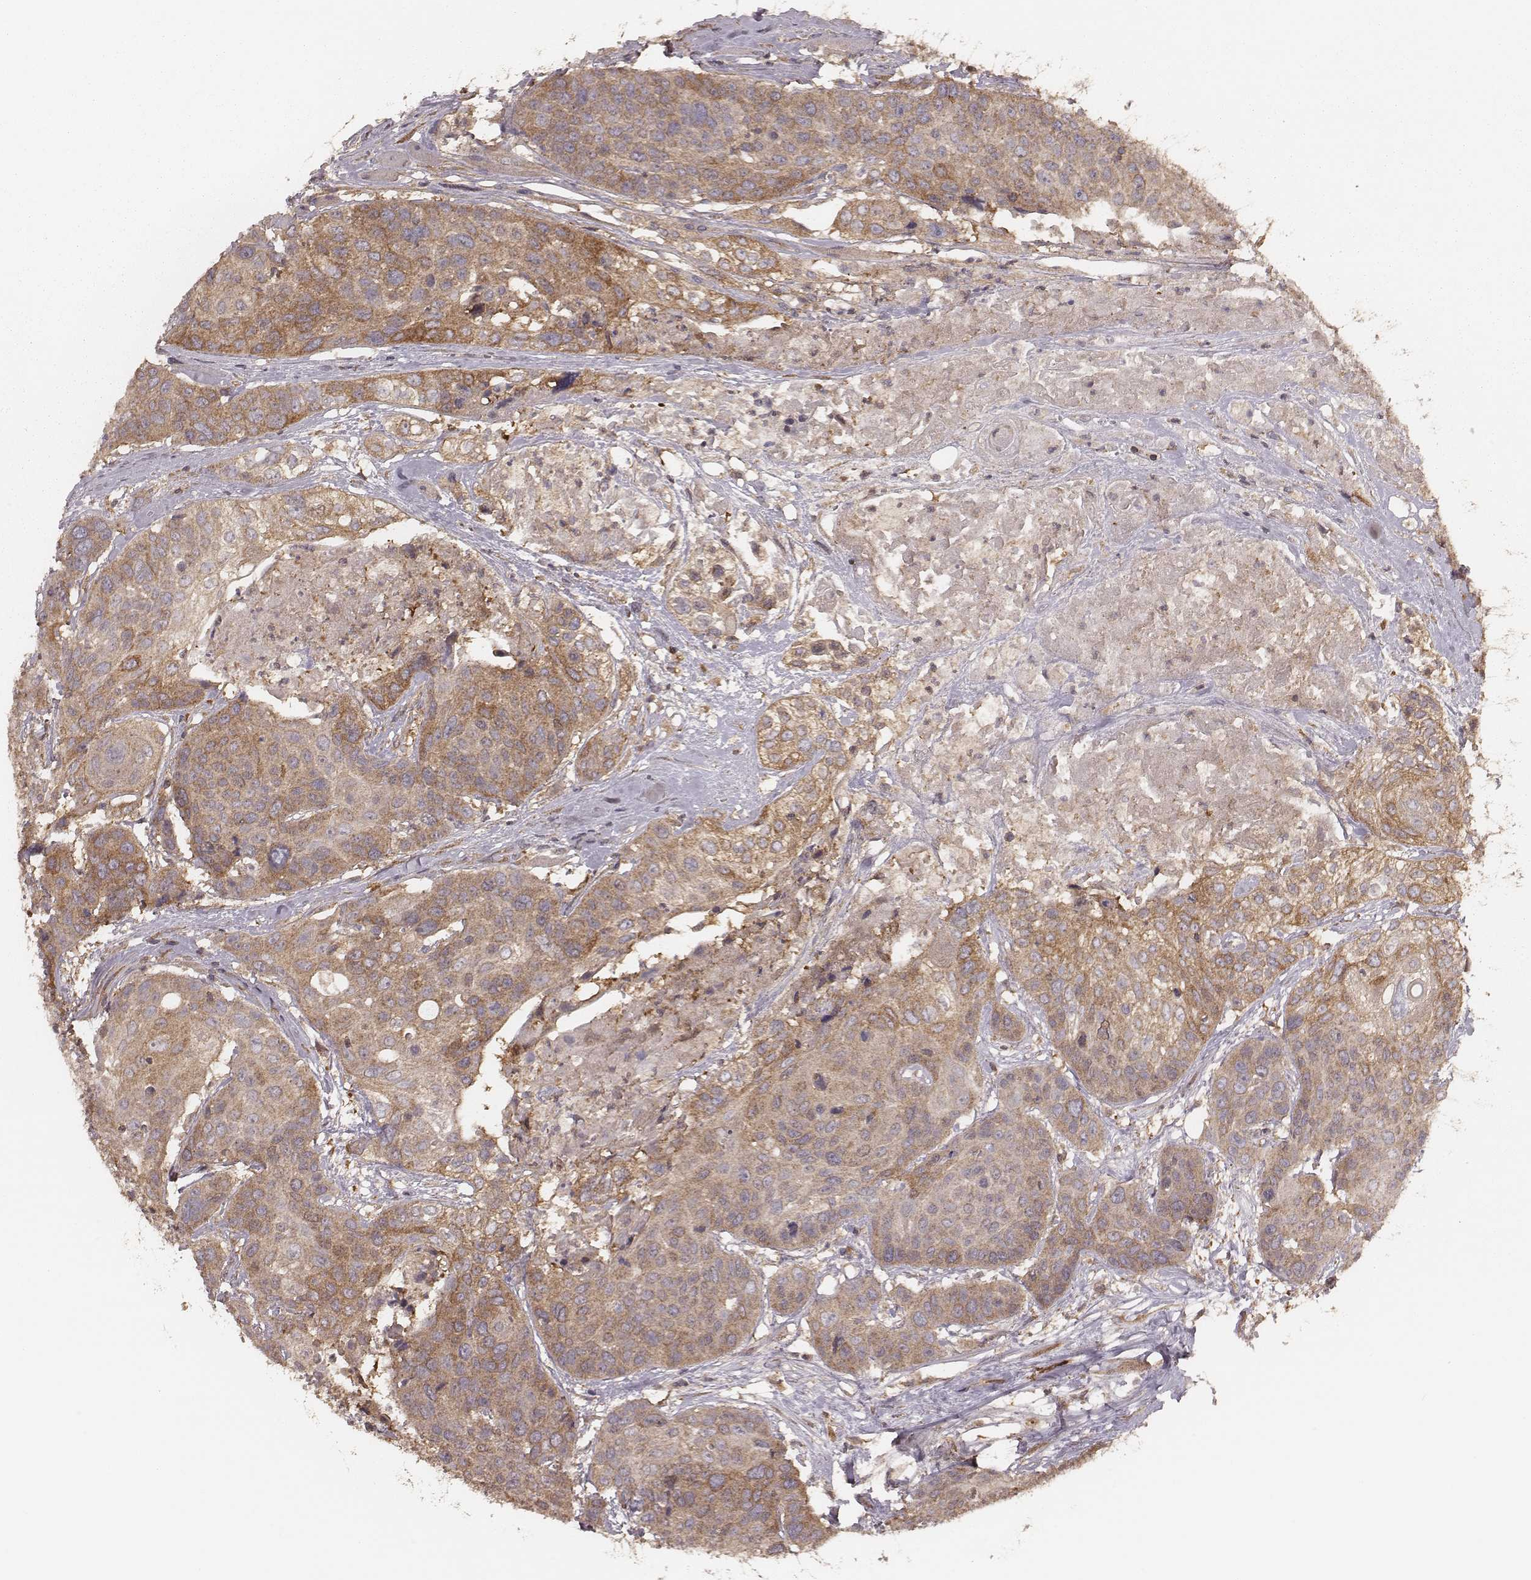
{"staining": {"intensity": "weak", "quantity": ">75%", "location": "cytoplasmic/membranous"}, "tissue": "head and neck cancer", "cell_type": "Tumor cells", "image_type": "cancer", "snomed": [{"axis": "morphology", "description": "Squamous cell carcinoma, NOS"}, {"axis": "topography", "description": "Oral tissue"}, {"axis": "topography", "description": "Head-Neck"}], "caption": "Head and neck cancer (squamous cell carcinoma) stained with a brown dye reveals weak cytoplasmic/membranous positive staining in about >75% of tumor cells.", "gene": "CARS1", "patient": {"sex": "male", "age": 56}}